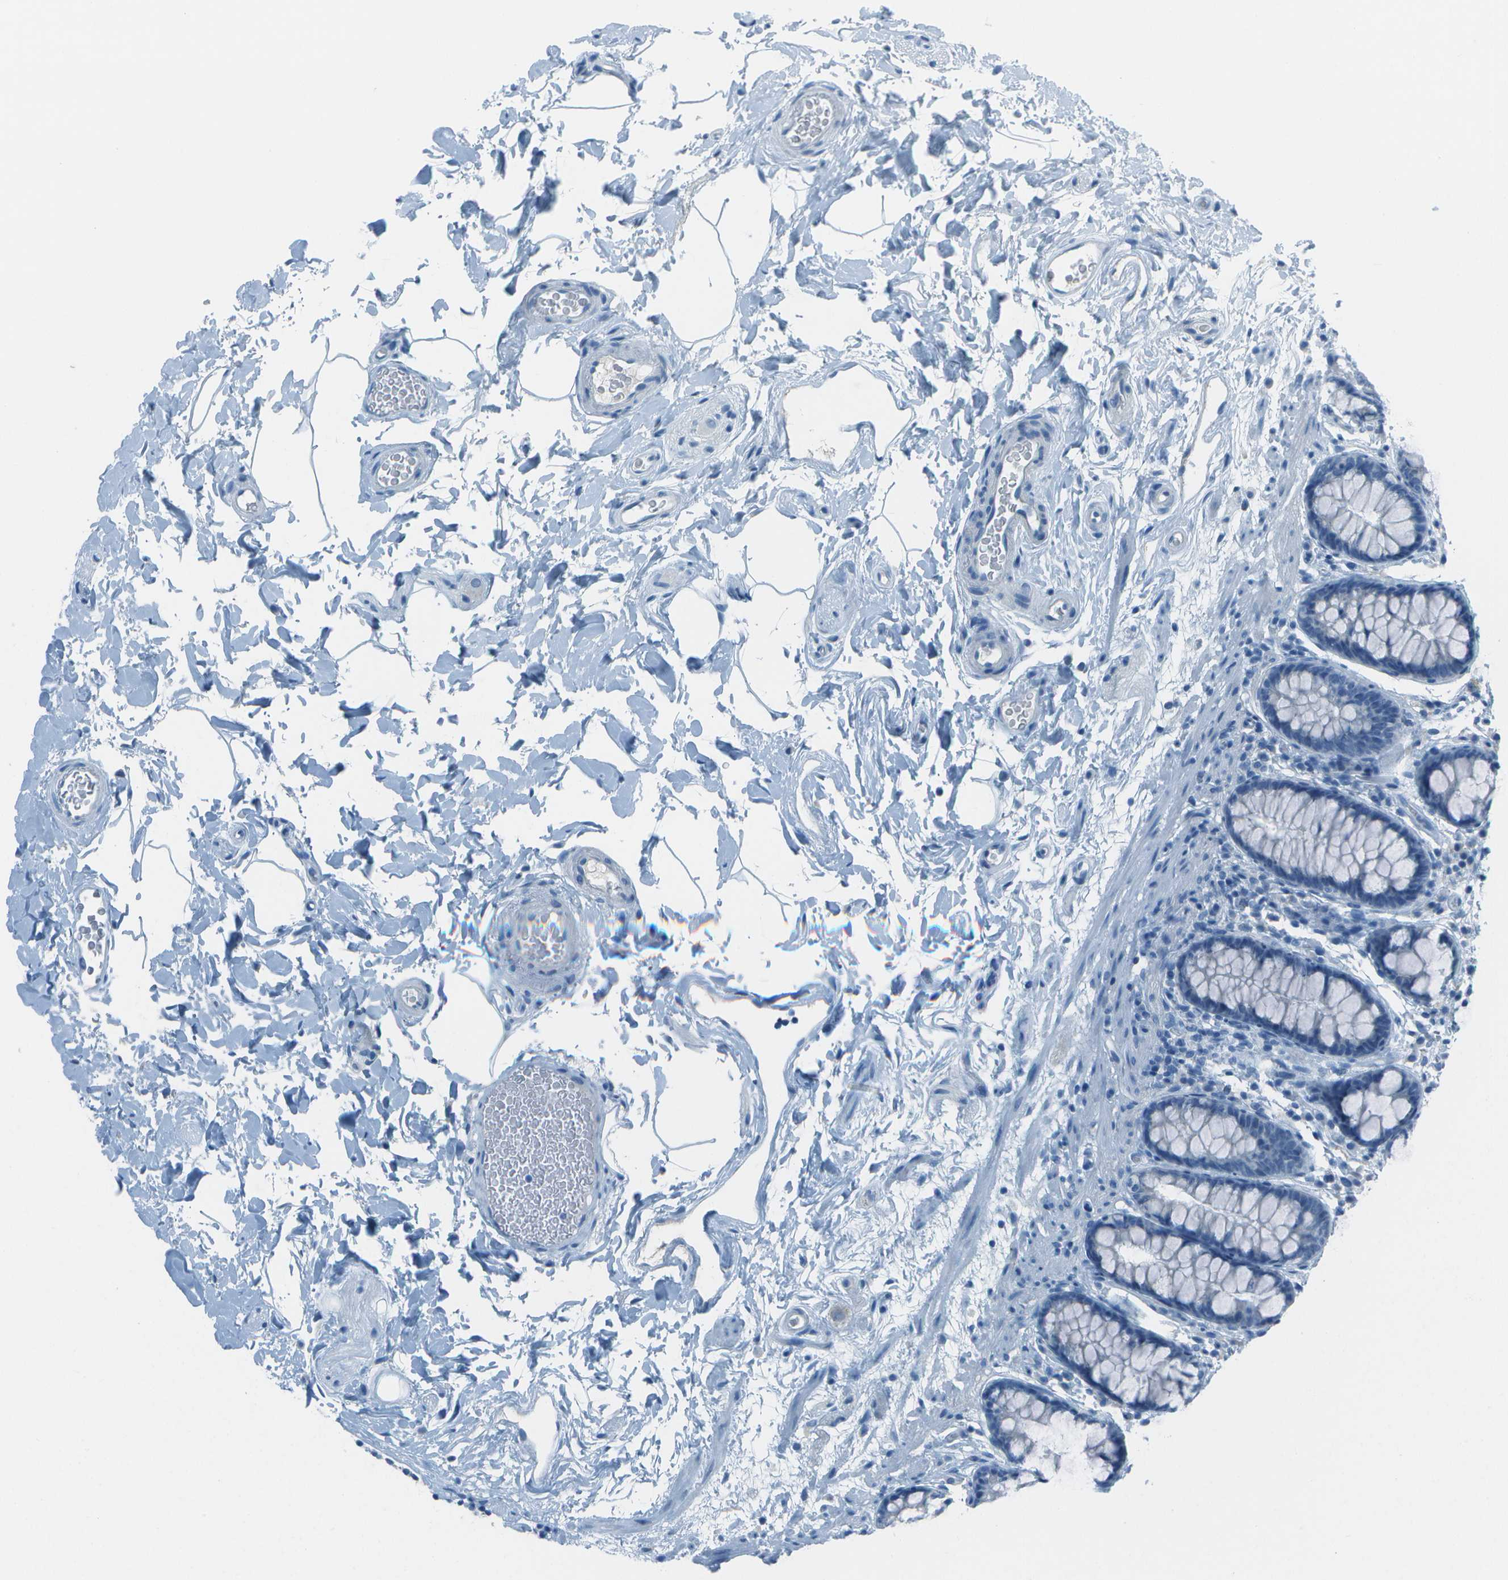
{"staining": {"intensity": "negative", "quantity": "none", "location": "none"}, "tissue": "colon", "cell_type": "Endothelial cells", "image_type": "normal", "snomed": [{"axis": "morphology", "description": "Normal tissue, NOS"}, {"axis": "topography", "description": "Colon"}], "caption": "The photomicrograph shows no significant positivity in endothelial cells of colon. Brightfield microscopy of IHC stained with DAB (3,3'-diaminobenzidine) (brown) and hematoxylin (blue), captured at high magnification.", "gene": "FGF1", "patient": {"sex": "female", "age": 80}}